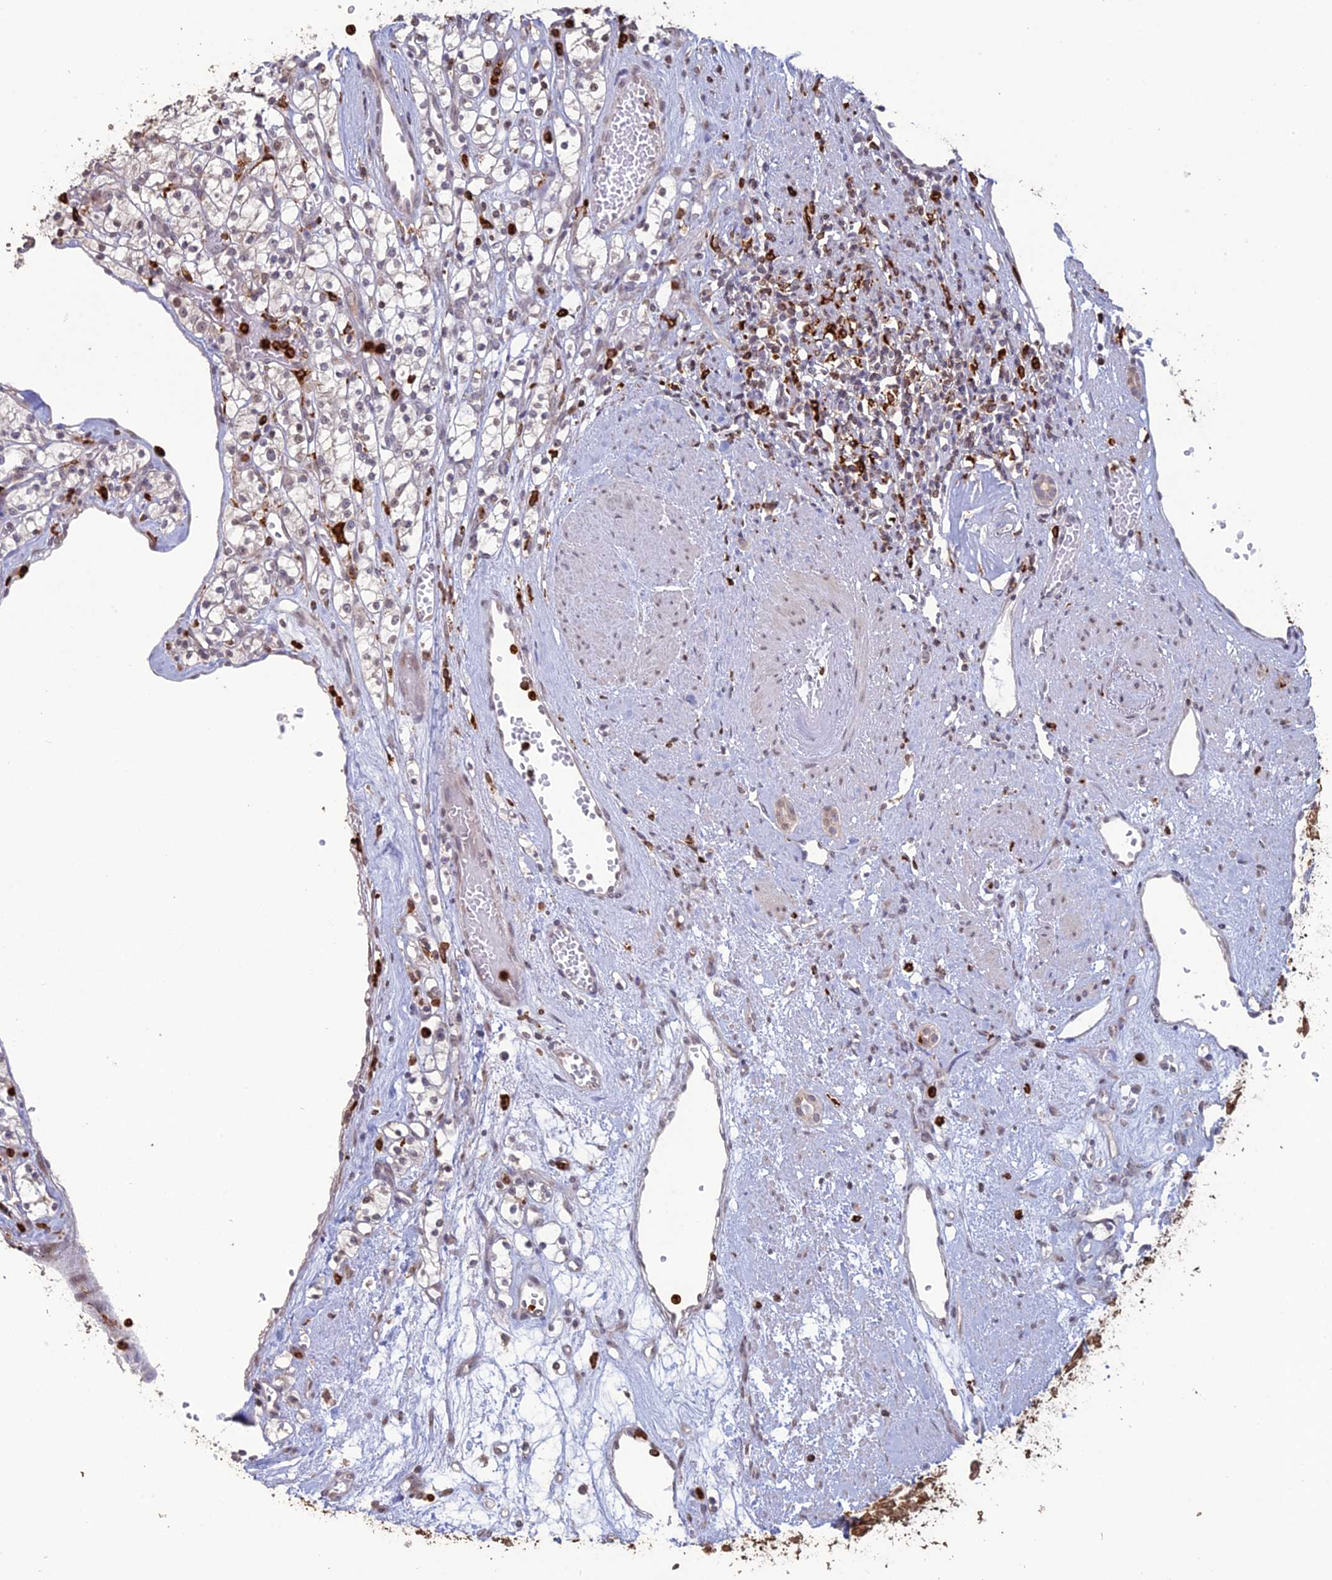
{"staining": {"intensity": "negative", "quantity": "none", "location": "none"}, "tissue": "renal cancer", "cell_type": "Tumor cells", "image_type": "cancer", "snomed": [{"axis": "morphology", "description": "Adenocarcinoma, NOS"}, {"axis": "topography", "description": "Kidney"}], "caption": "Immunohistochemical staining of adenocarcinoma (renal) exhibits no significant positivity in tumor cells.", "gene": "APOBR", "patient": {"sex": "female", "age": 59}}